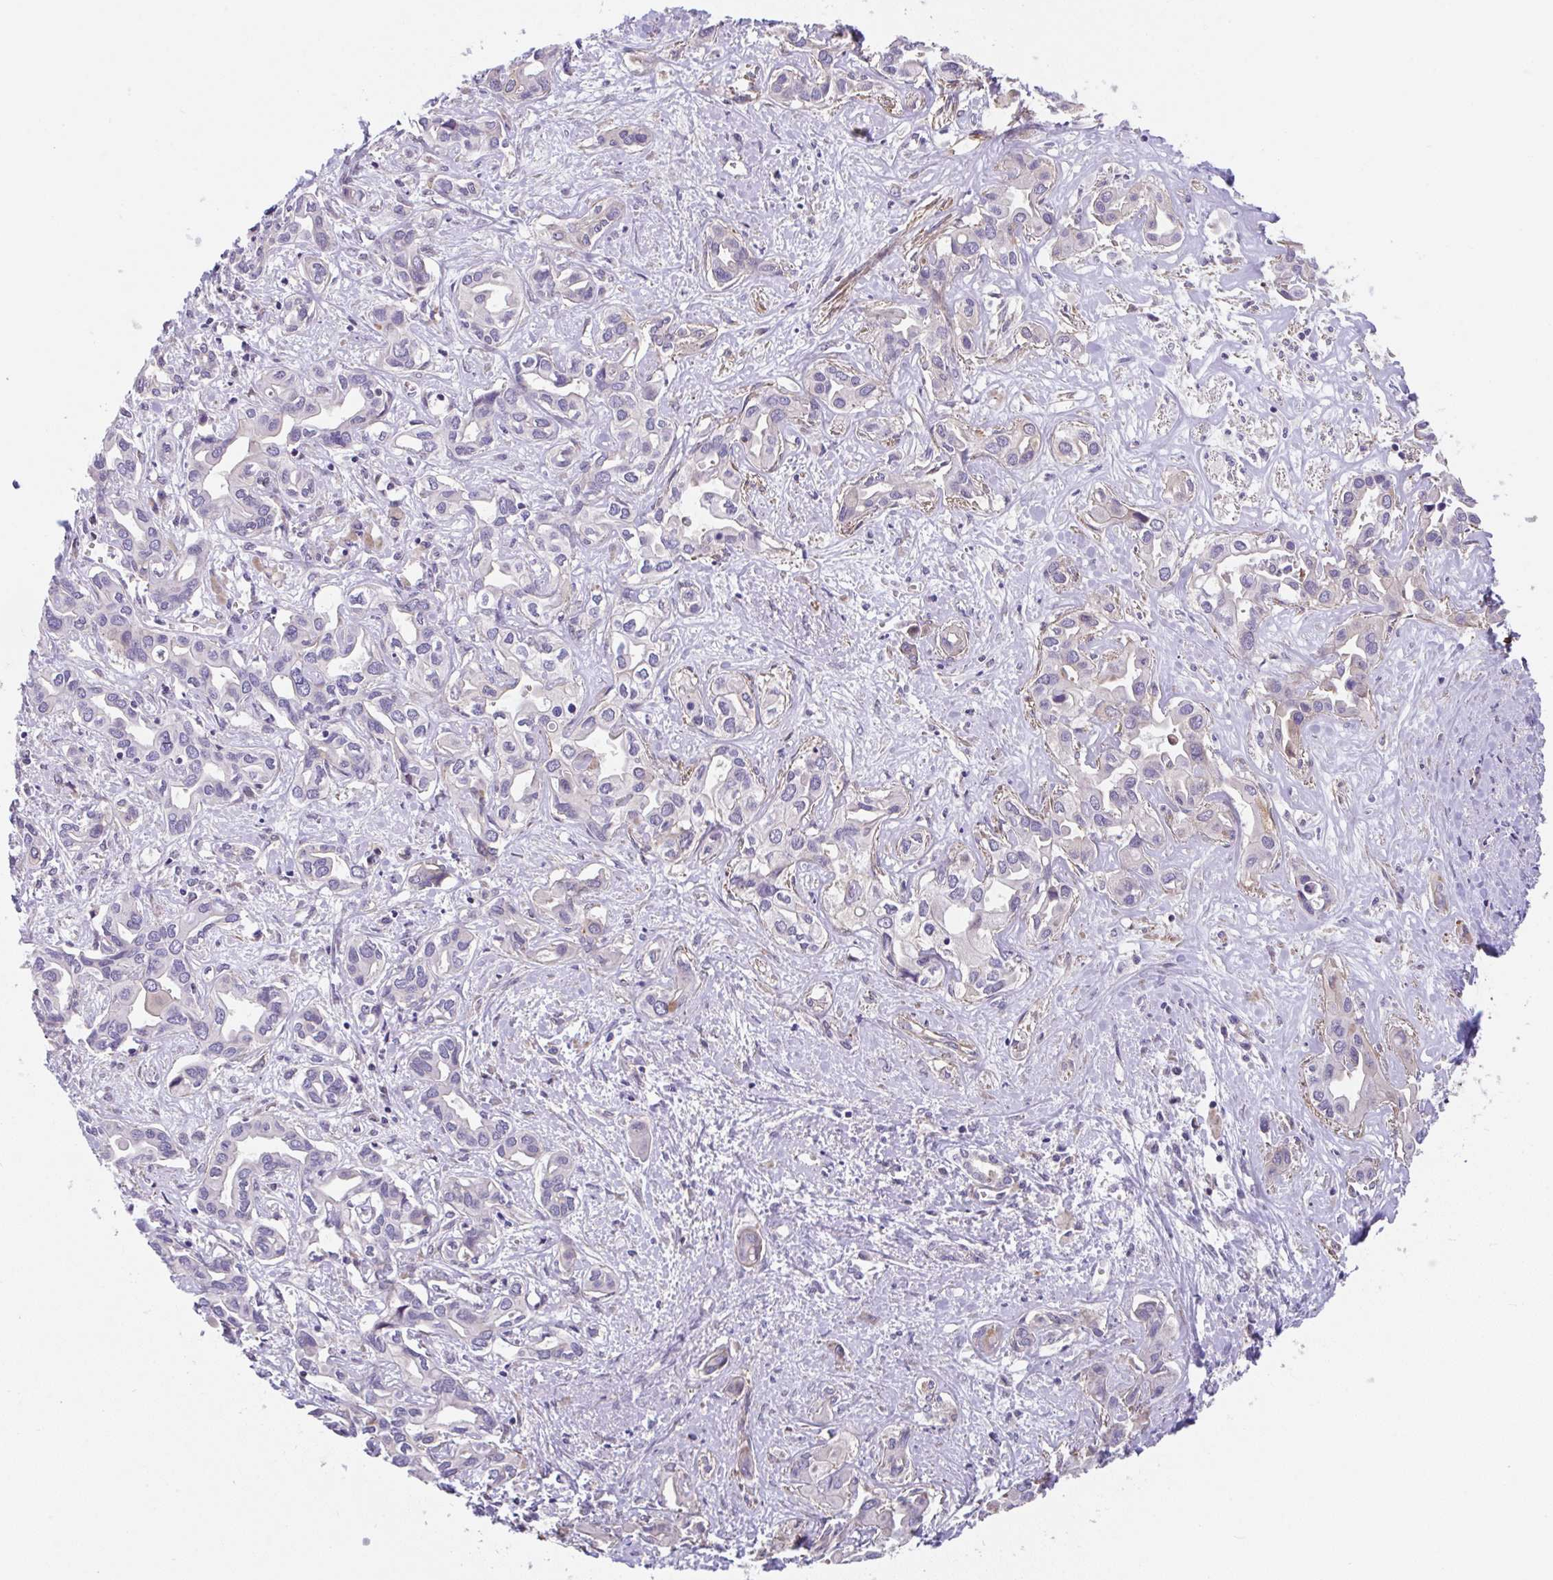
{"staining": {"intensity": "negative", "quantity": "none", "location": "none"}, "tissue": "liver cancer", "cell_type": "Tumor cells", "image_type": "cancer", "snomed": [{"axis": "morphology", "description": "Cholangiocarcinoma"}, {"axis": "topography", "description": "Liver"}], "caption": "The immunohistochemistry histopathology image has no significant expression in tumor cells of liver cholangiocarcinoma tissue.", "gene": "ZNF696", "patient": {"sex": "female", "age": 64}}